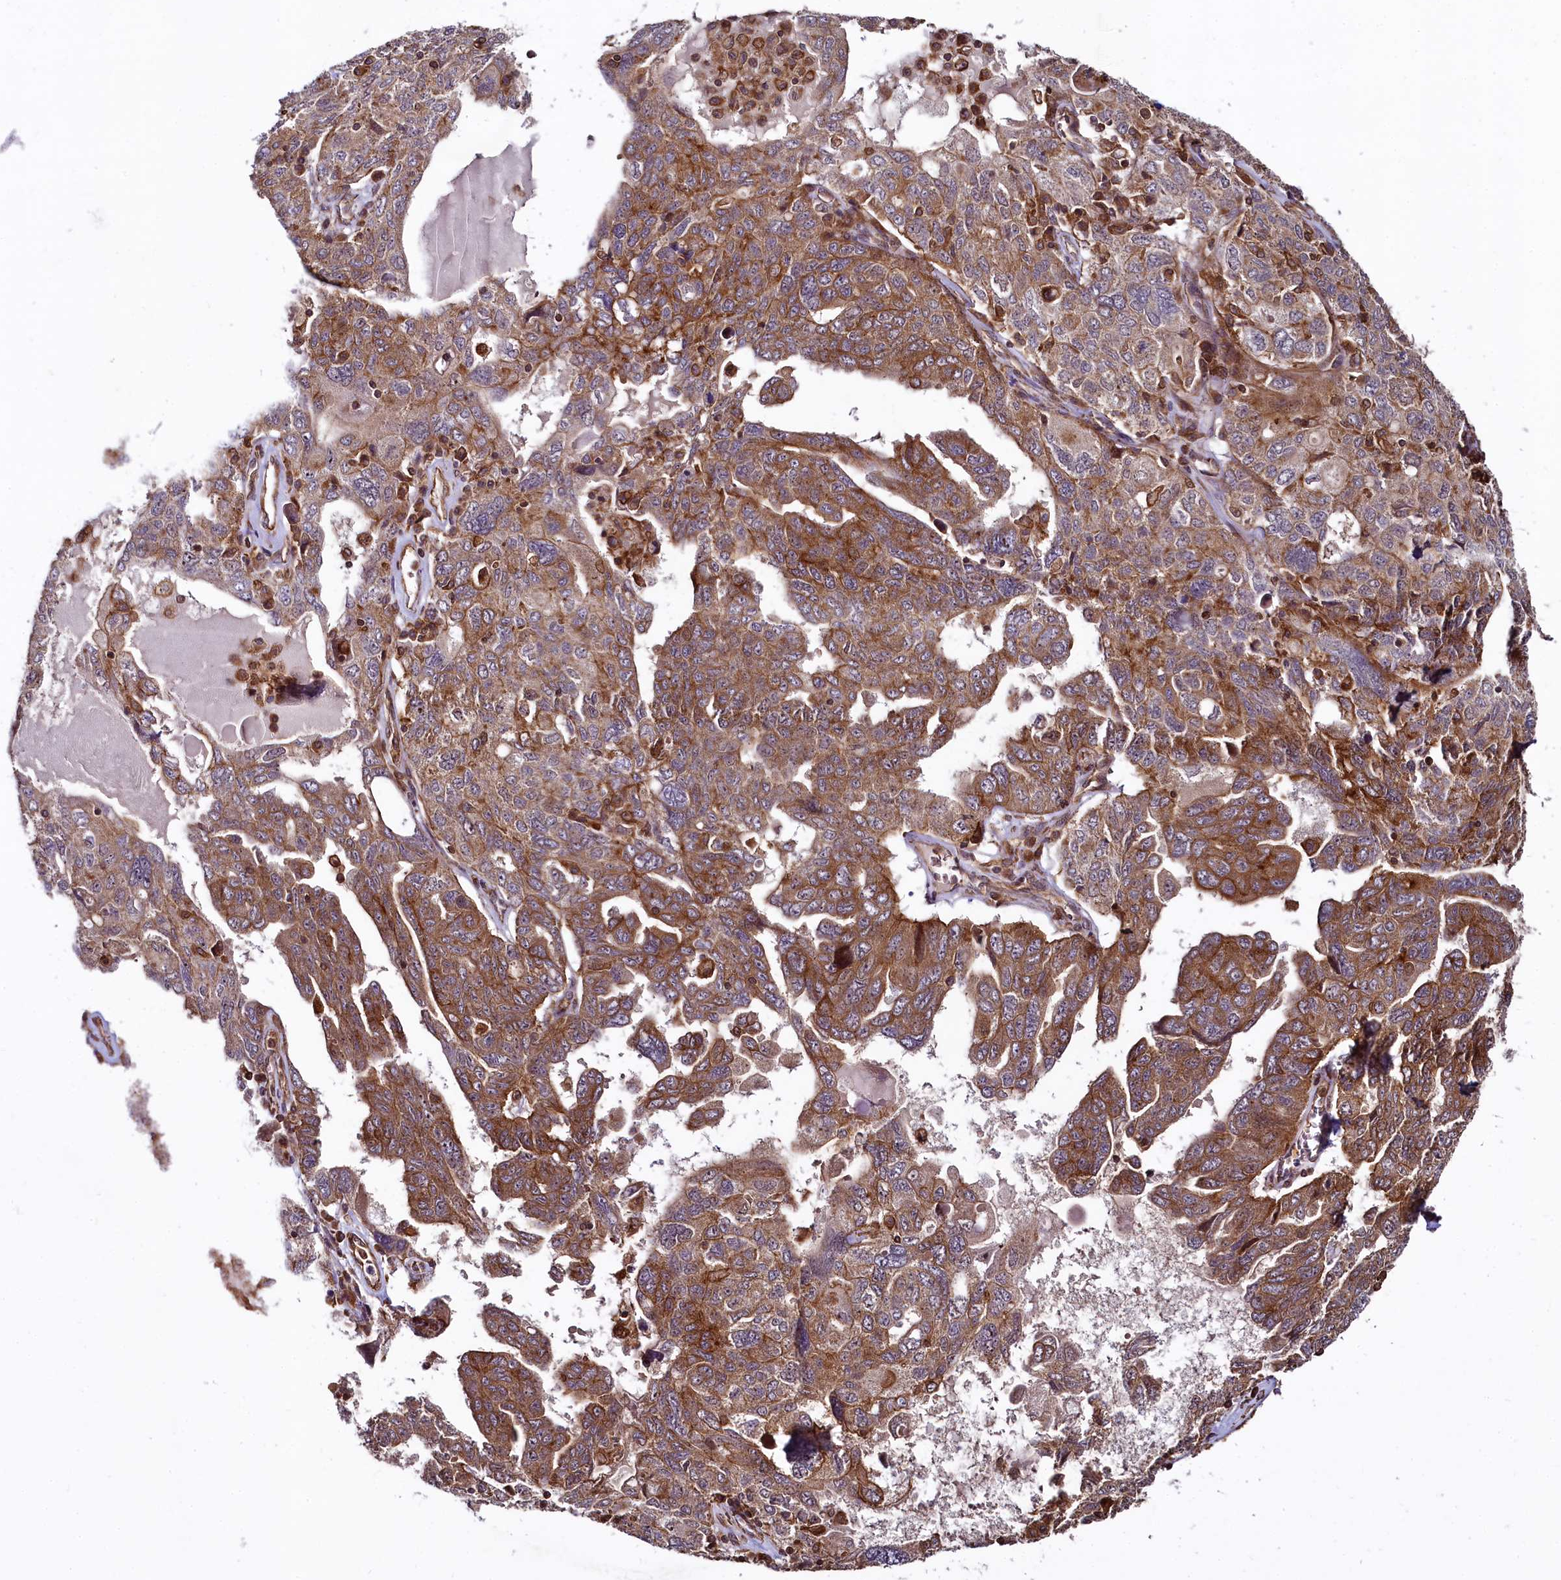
{"staining": {"intensity": "moderate", "quantity": ">75%", "location": "cytoplasmic/membranous"}, "tissue": "ovarian cancer", "cell_type": "Tumor cells", "image_type": "cancer", "snomed": [{"axis": "morphology", "description": "Carcinoma, endometroid"}, {"axis": "topography", "description": "Ovary"}], "caption": "Ovarian cancer (endometroid carcinoma) stained with DAB (3,3'-diaminobenzidine) immunohistochemistry (IHC) displays medium levels of moderate cytoplasmic/membranous staining in about >75% of tumor cells. (DAB IHC, brown staining for protein, blue staining for nuclei).", "gene": "SVIP", "patient": {"sex": "female", "age": 62}}